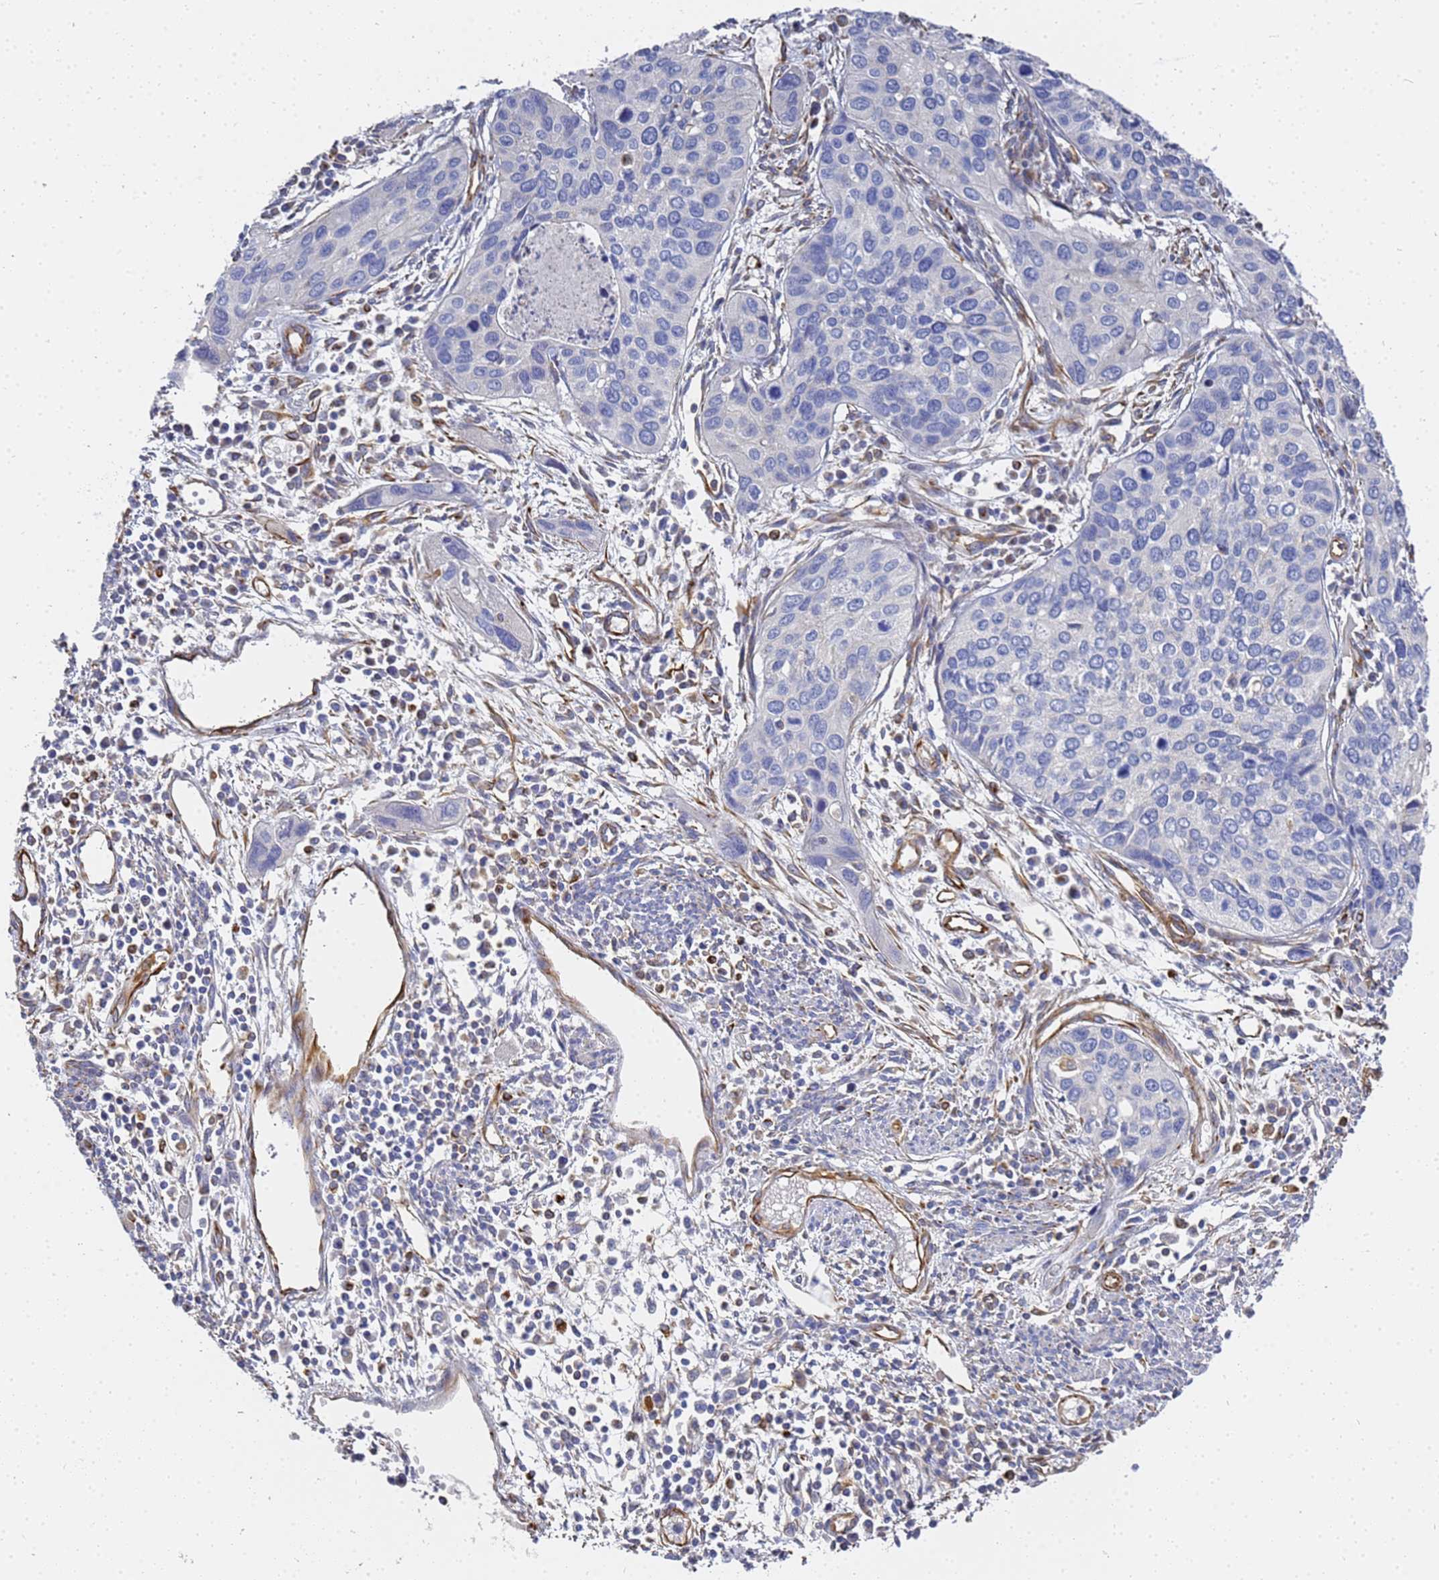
{"staining": {"intensity": "negative", "quantity": "none", "location": "none"}, "tissue": "cervical cancer", "cell_type": "Tumor cells", "image_type": "cancer", "snomed": [{"axis": "morphology", "description": "Squamous cell carcinoma, NOS"}, {"axis": "topography", "description": "Cervix"}], "caption": "The immunohistochemistry micrograph has no significant expression in tumor cells of cervical squamous cell carcinoma tissue.", "gene": "SYT13", "patient": {"sex": "female", "age": 55}}